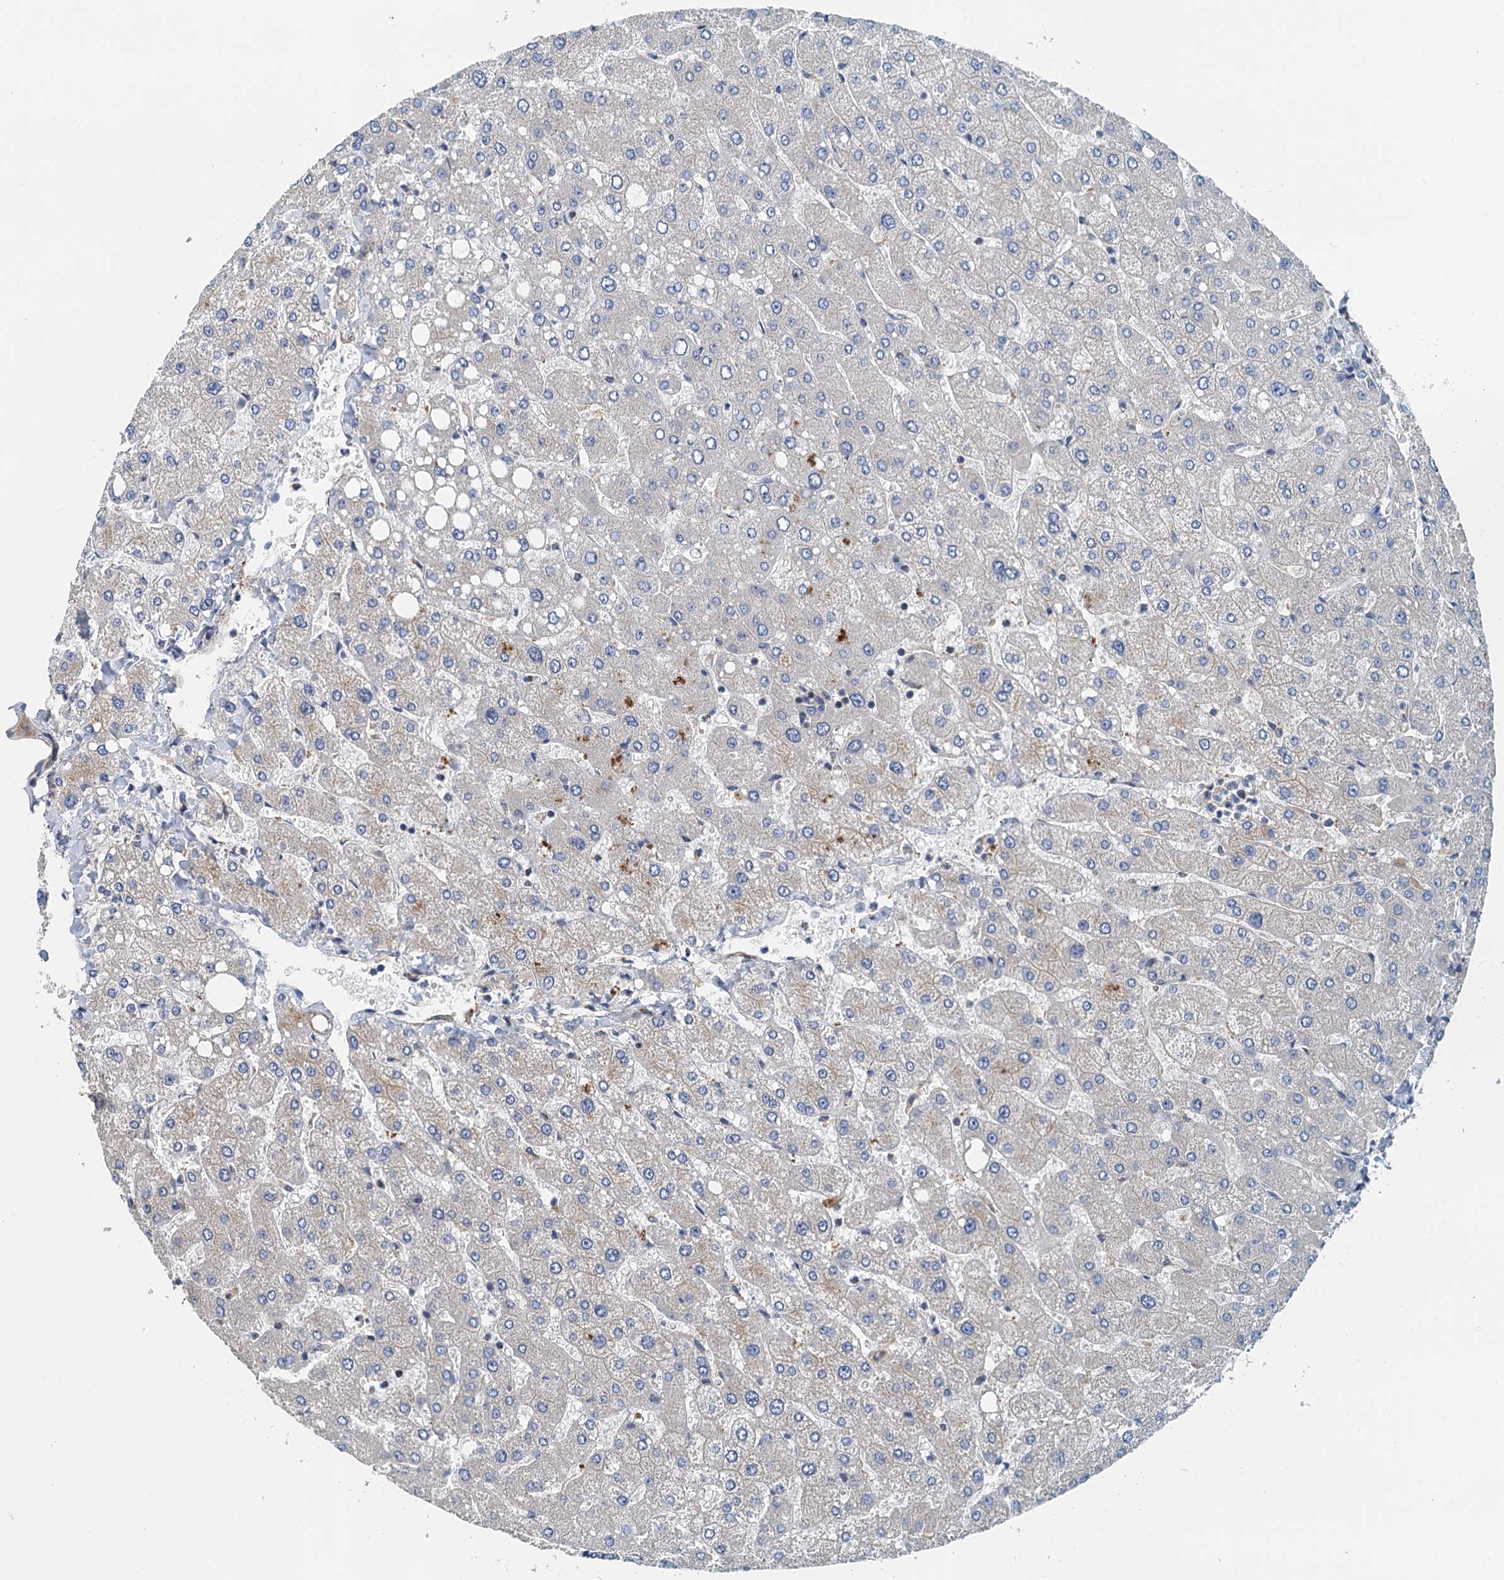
{"staining": {"intensity": "negative", "quantity": "none", "location": "none"}, "tissue": "liver", "cell_type": "Cholangiocytes", "image_type": "normal", "snomed": [{"axis": "morphology", "description": "Normal tissue, NOS"}, {"axis": "topography", "description": "Liver"}], "caption": "High power microscopy photomicrograph of an immunohistochemistry (IHC) photomicrograph of normal liver, revealing no significant expression in cholangiocytes.", "gene": "PPP1R14D", "patient": {"sex": "male", "age": 55}}